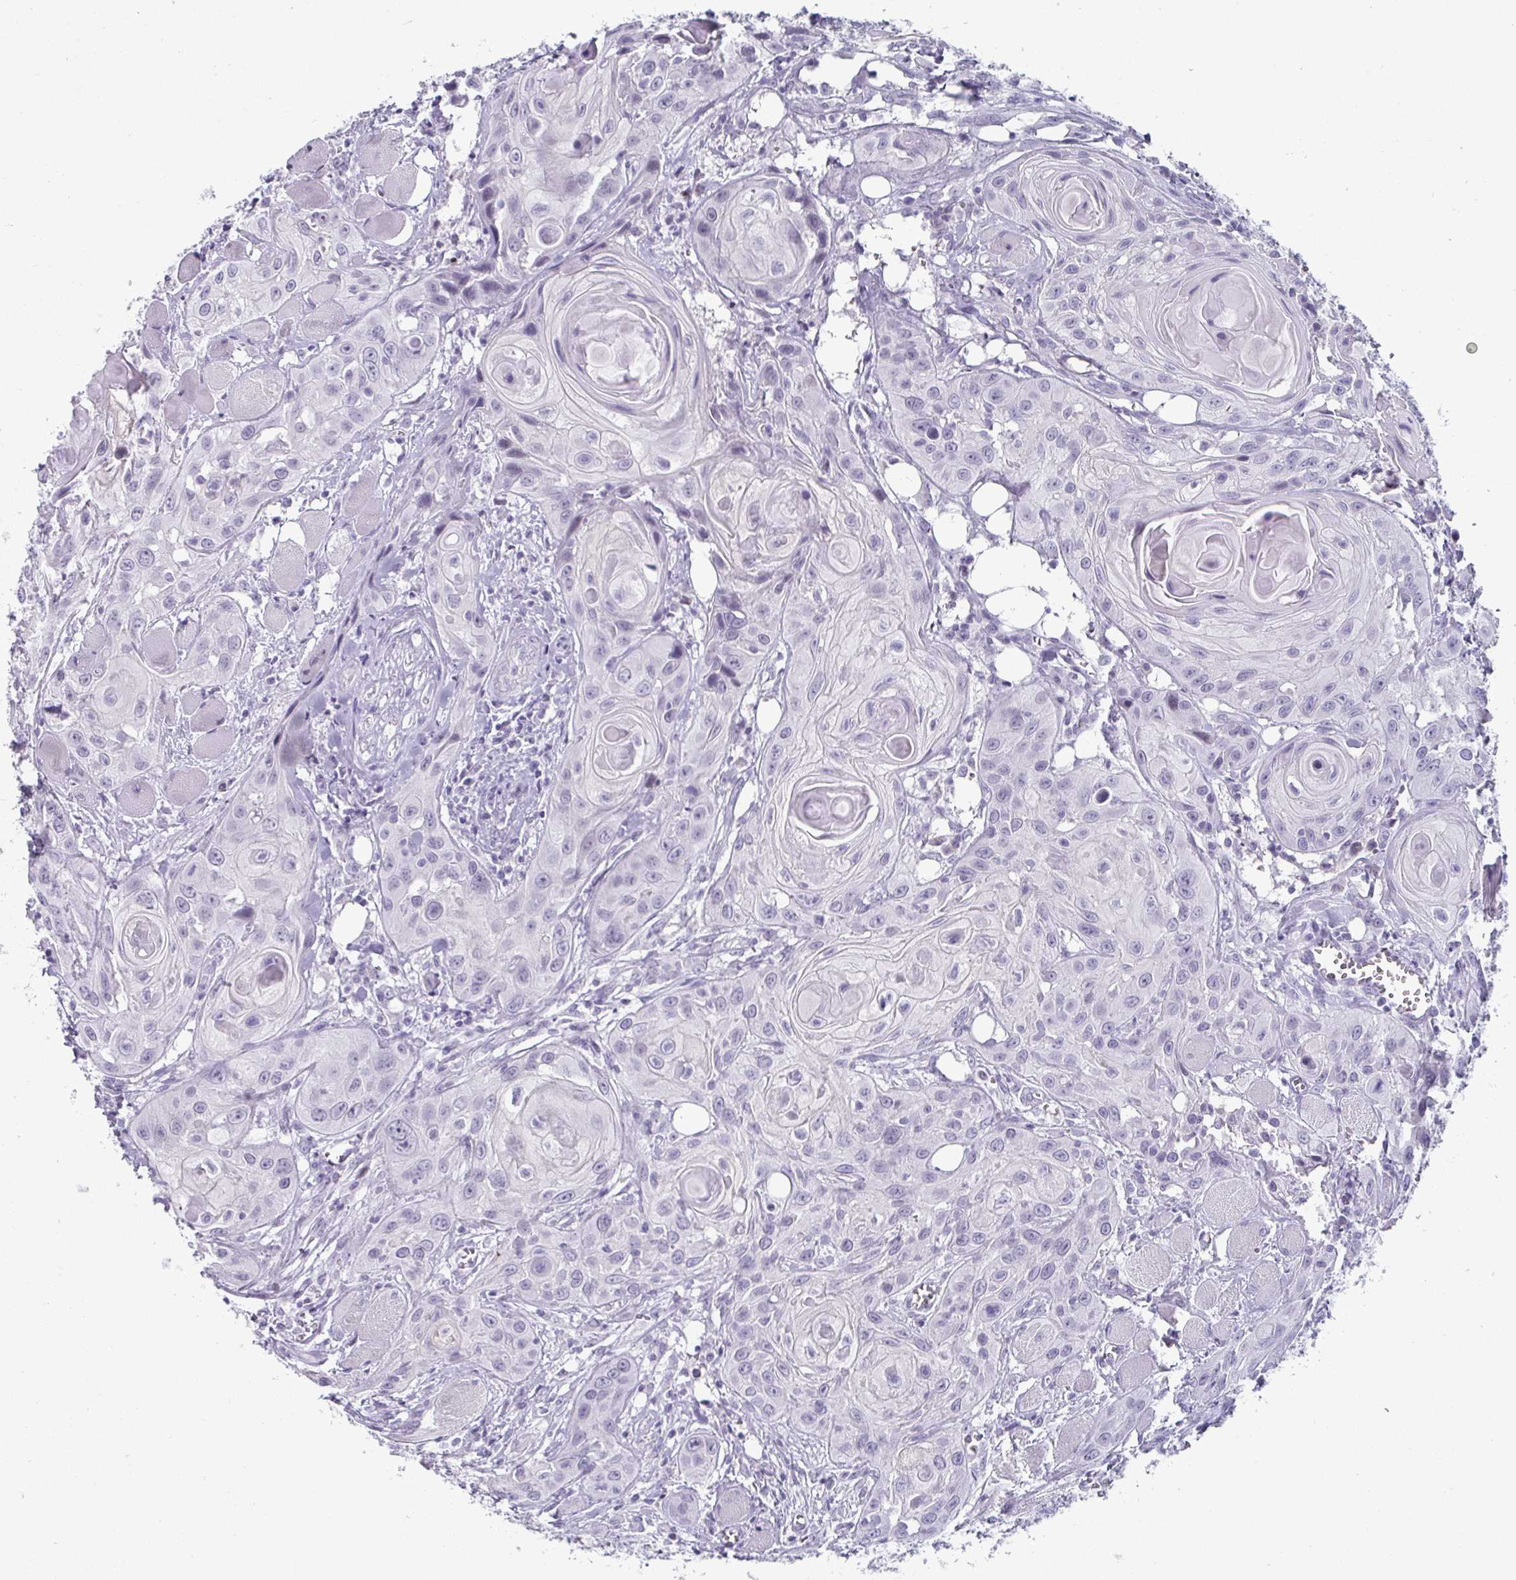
{"staining": {"intensity": "negative", "quantity": "none", "location": "none"}, "tissue": "head and neck cancer", "cell_type": "Tumor cells", "image_type": "cancer", "snomed": [{"axis": "morphology", "description": "Squamous cell carcinoma, NOS"}, {"axis": "topography", "description": "Oral tissue"}, {"axis": "topography", "description": "Head-Neck"}], "caption": "Immunohistochemistry (IHC) image of neoplastic tissue: head and neck cancer stained with DAB (3,3'-diaminobenzidine) reveals no significant protein staining in tumor cells.", "gene": "VSIG10L", "patient": {"sex": "male", "age": 58}}